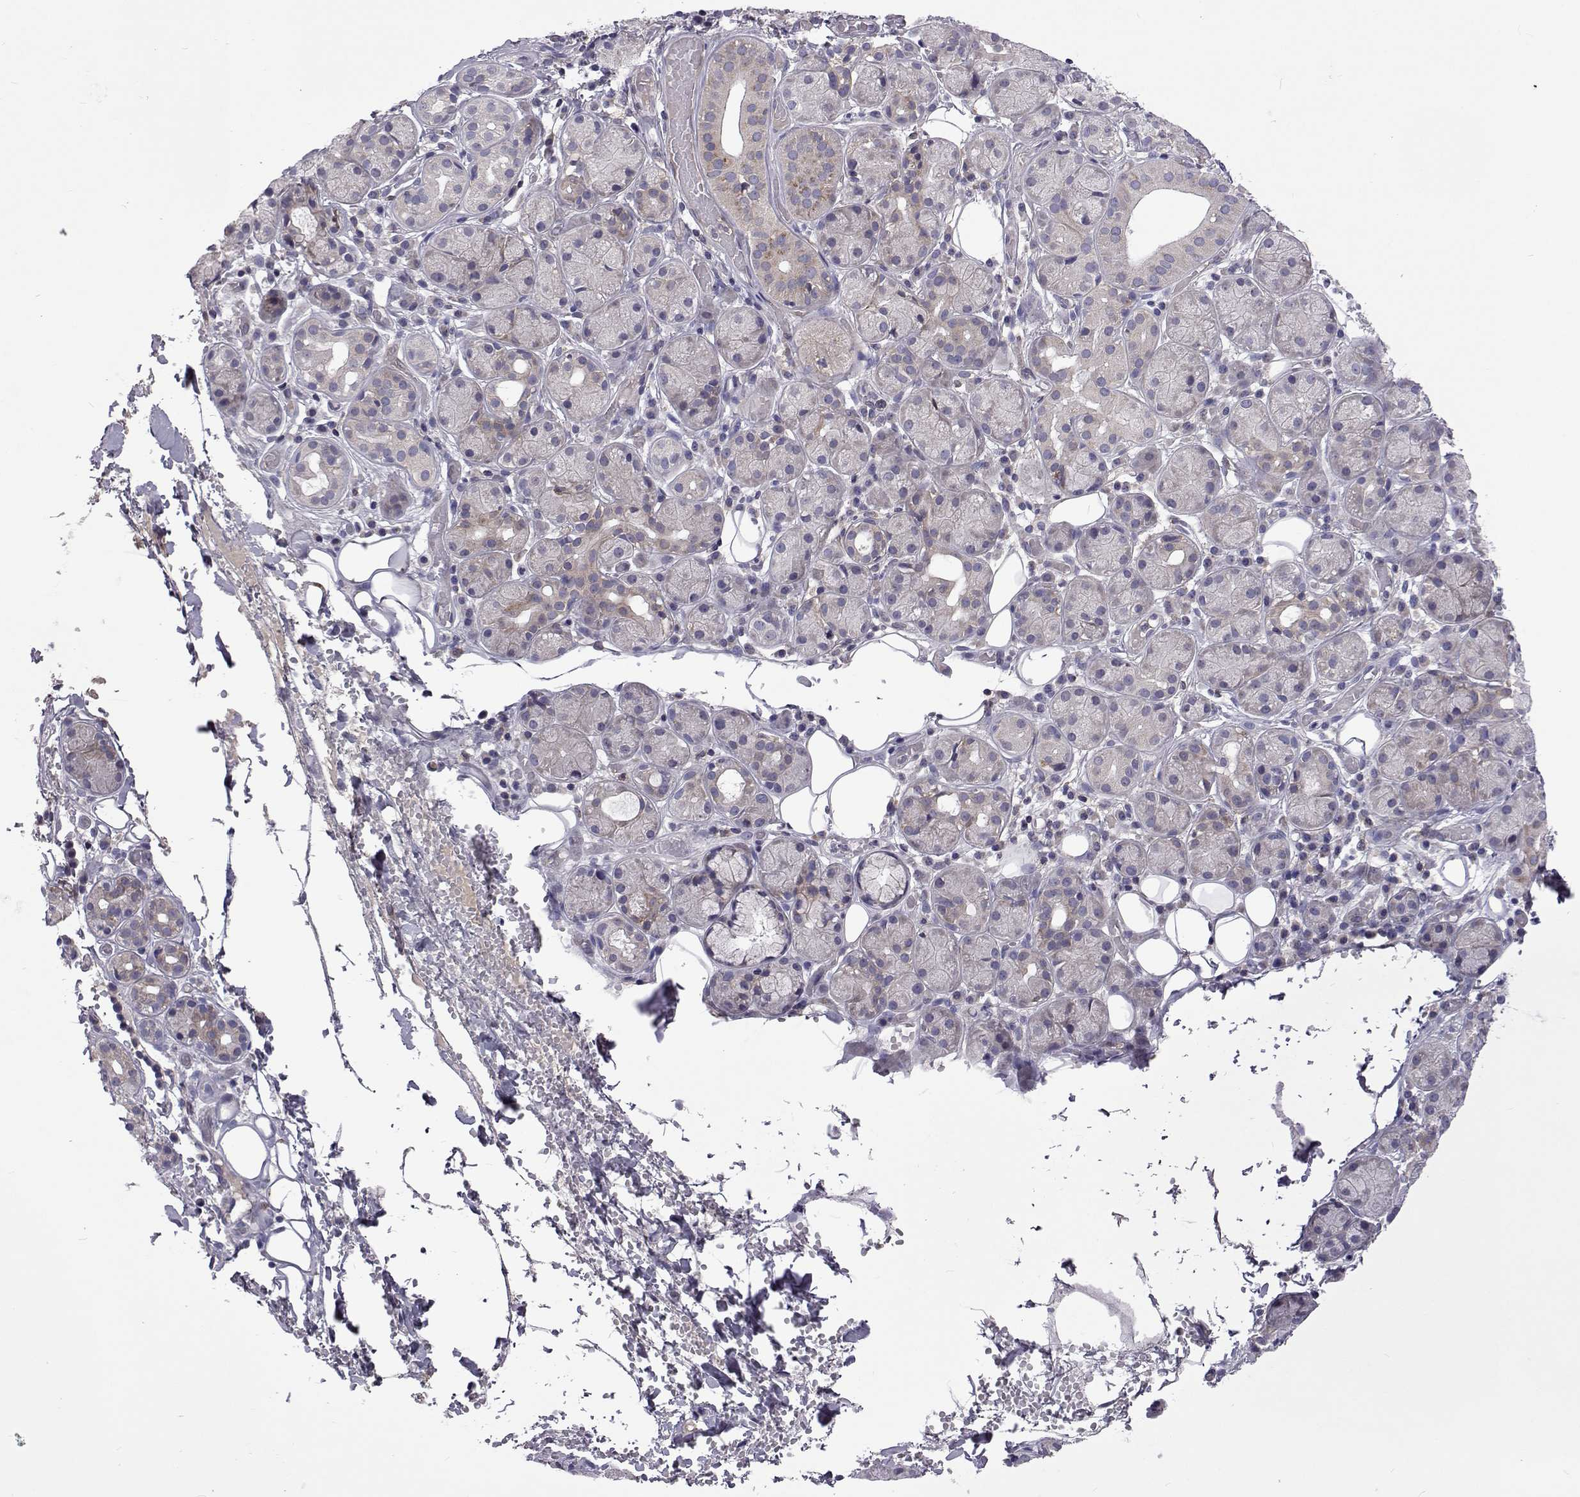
{"staining": {"intensity": "weak", "quantity": "<25%", "location": "cytoplasmic/membranous"}, "tissue": "salivary gland", "cell_type": "Glandular cells", "image_type": "normal", "snomed": [{"axis": "morphology", "description": "Normal tissue, NOS"}, {"axis": "topography", "description": "Salivary gland"}, {"axis": "topography", "description": "Peripheral nerve tissue"}], "caption": "An IHC micrograph of benign salivary gland is shown. There is no staining in glandular cells of salivary gland.", "gene": "TCF15", "patient": {"sex": "male", "age": 71}}